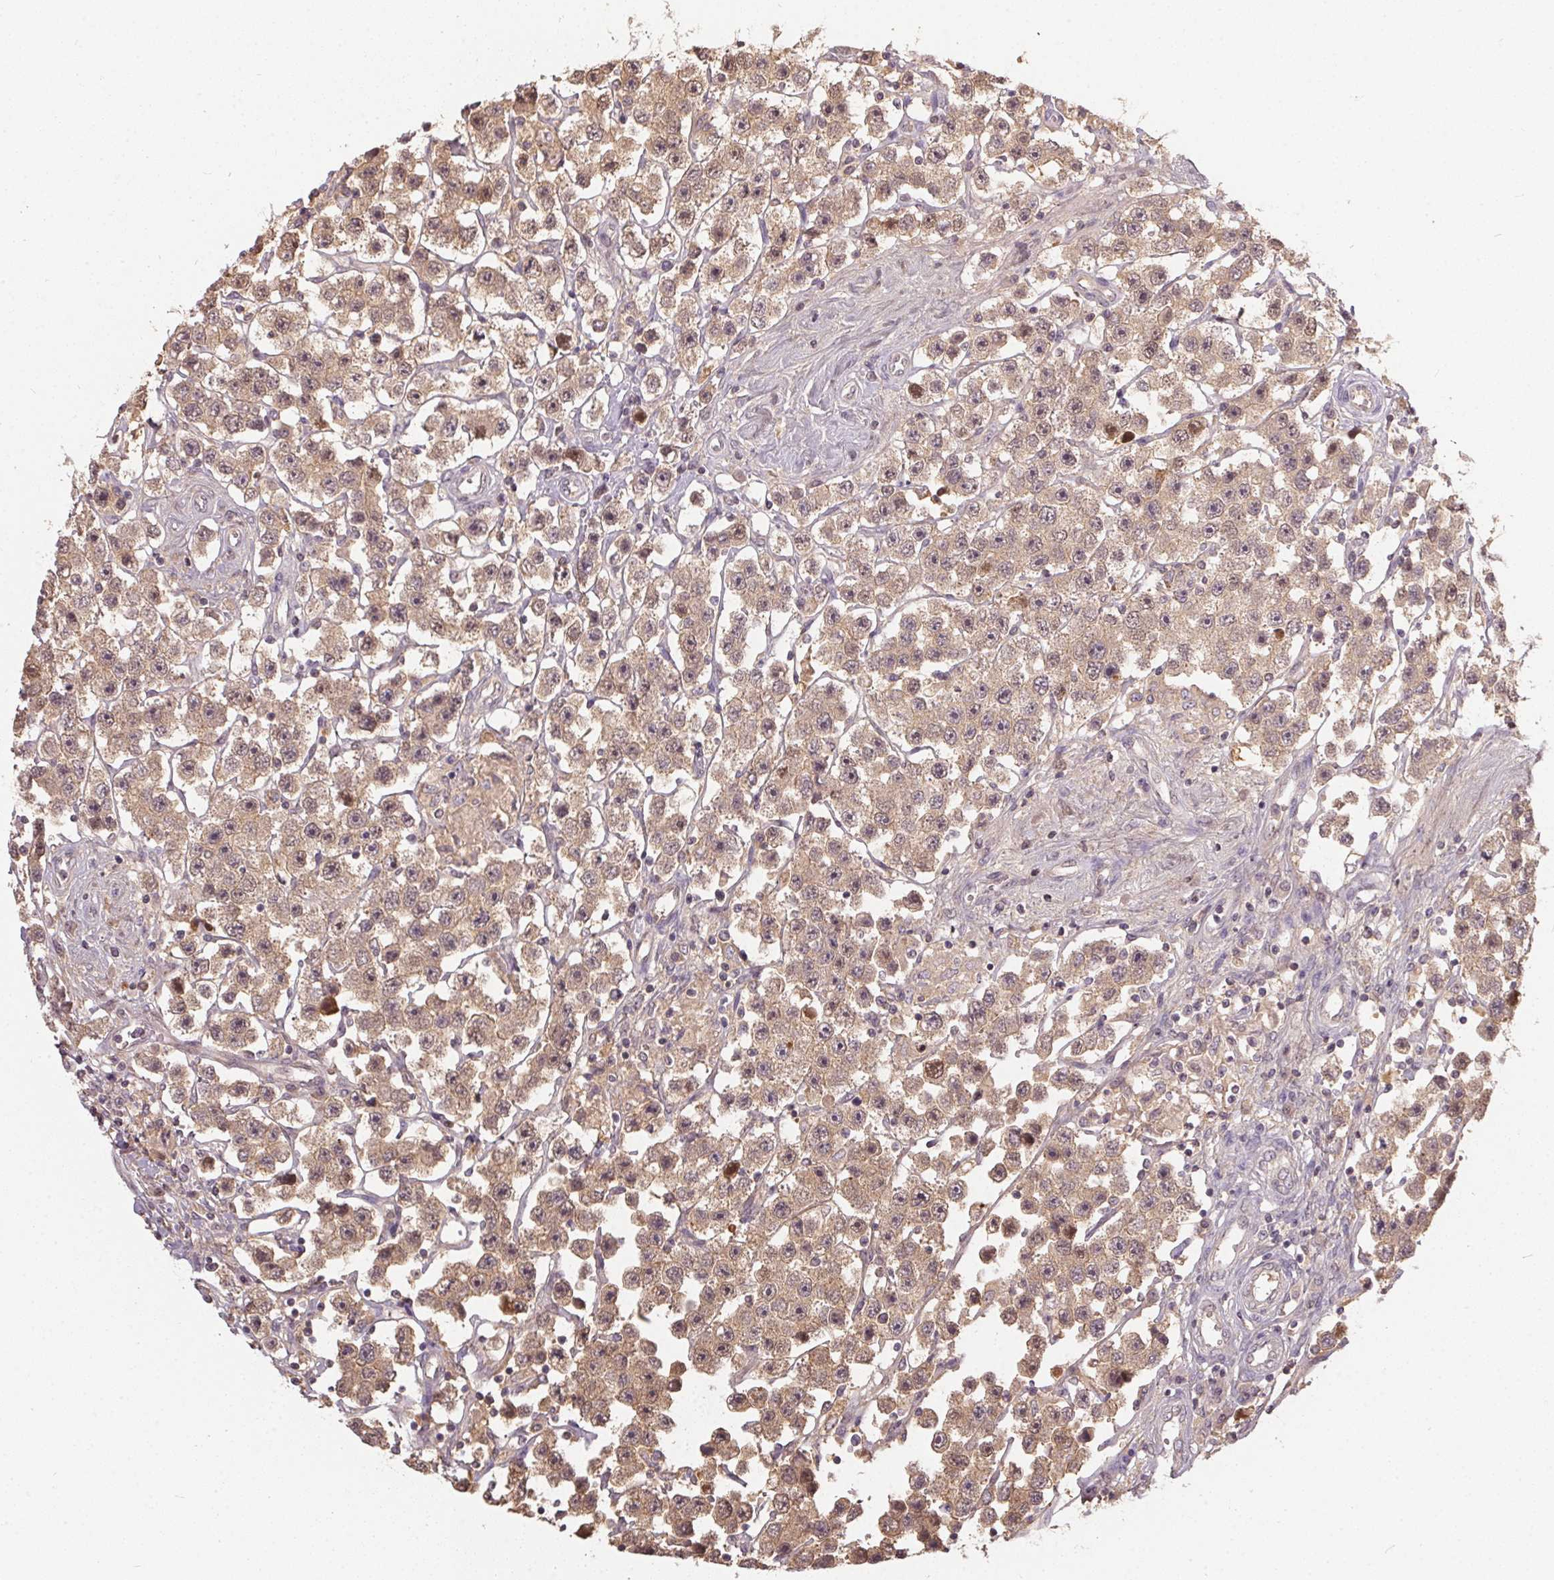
{"staining": {"intensity": "weak", "quantity": ">75%", "location": "cytoplasmic/membranous"}, "tissue": "testis cancer", "cell_type": "Tumor cells", "image_type": "cancer", "snomed": [{"axis": "morphology", "description": "Seminoma, NOS"}, {"axis": "topography", "description": "Testis"}], "caption": "Immunohistochemistry (IHC) staining of testis seminoma, which demonstrates low levels of weak cytoplasmic/membranous positivity in about >75% of tumor cells indicating weak cytoplasmic/membranous protein staining. The staining was performed using DAB (brown) for protein detection and nuclei were counterstained in hematoxylin (blue).", "gene": "BLMH", "patient": {"sex": "male", "age": 45}}